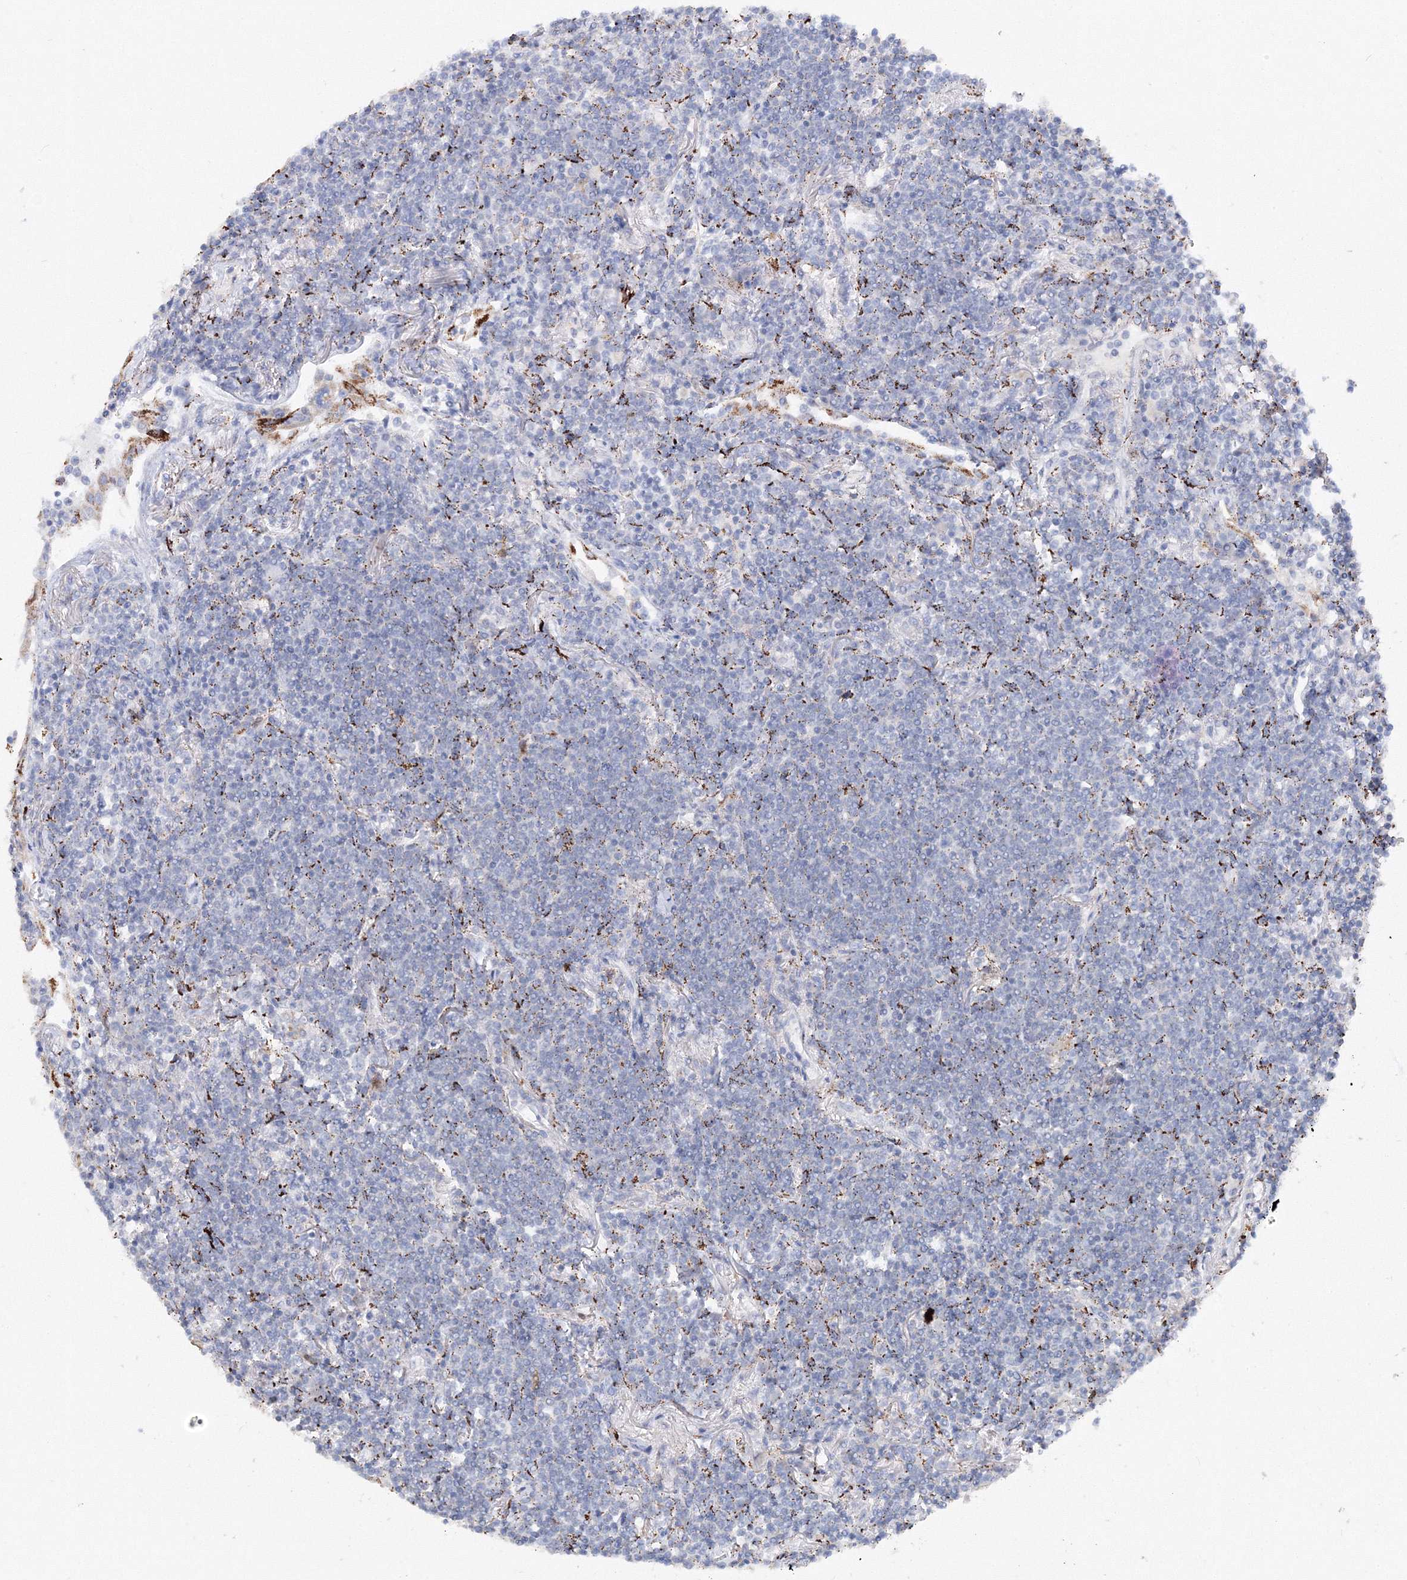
{"staining": {"intensity": "negative", "quantity": "none", "location": "none"}, "tissue": "lymphoma", "cell_type": "Tumor cells", "image_type": "cancer", "snomed": [{"axis": "morphology", "description": "Malignant lymphoma, non-Hodgkin's type, Low grade"}, {"axis": "topography", "description": "Lung"}], "caption": "Micrograph shows no protein expression in tumor cells of low-grade malignant lymphoma, non-Hodgkin's type tissue. (DAB IHC with hematoxylin counter stain).", "gene": "MERTK", "patient": {"sex": "female", "age": 71}}